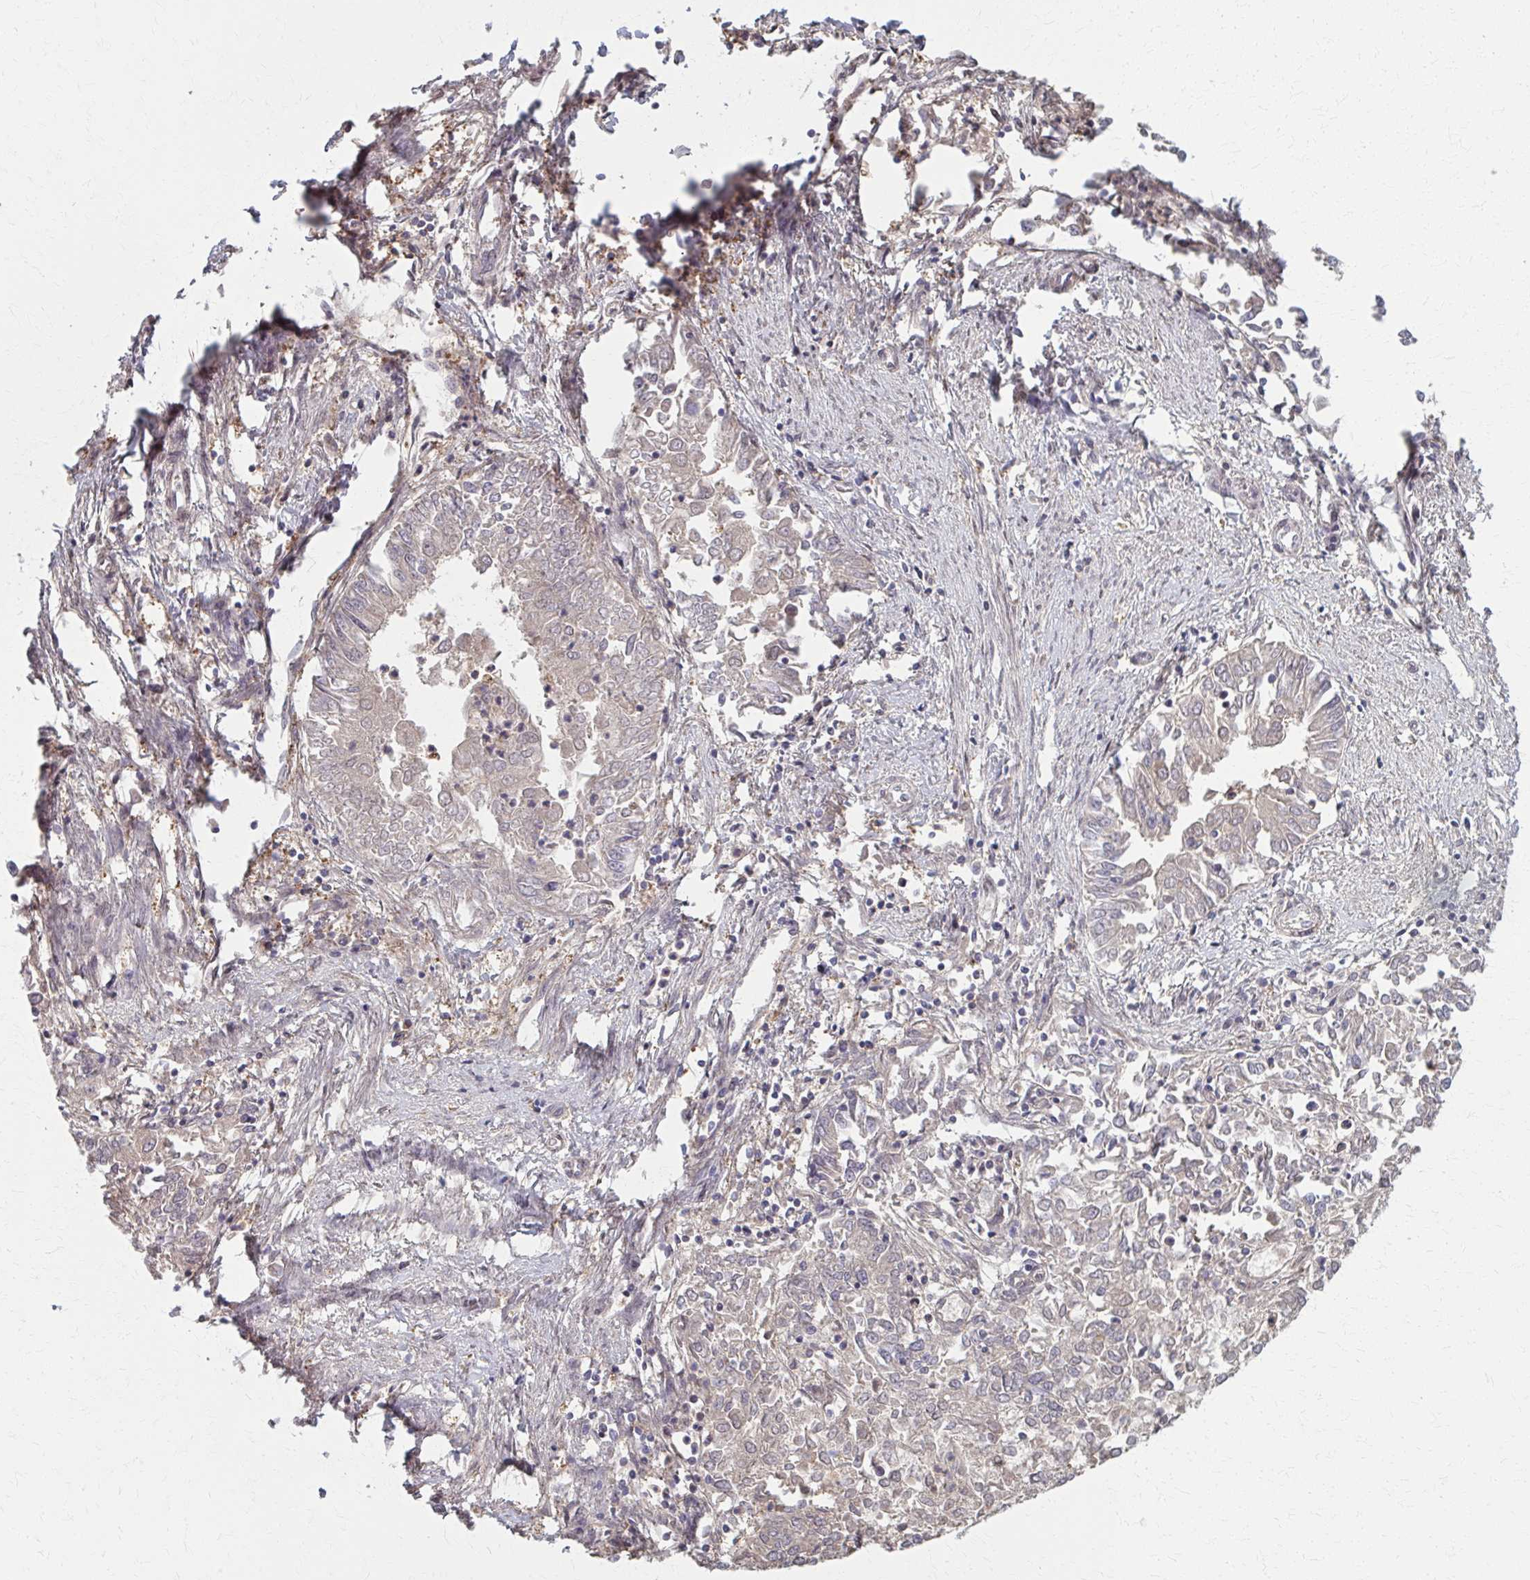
{"staining": {"intensity": "negative", "quantity": "none", "location": "none"}, "tissue": "endometrial cancer", "cell_type": "Tumor cells", "image_type": "cancer", "snomed": [{"axis": "morphology", "description": "Adenocarcinoma, NOS"}, {"axis": "topography", "description": "Endometrium"}], "caption": "Immunohistochemical staining of endometrial cancer (adenocarcinoma) displays no significant expression in tumor cells.", "gene": "MDH1", "patient": {"sex": "female", "age": 57}}